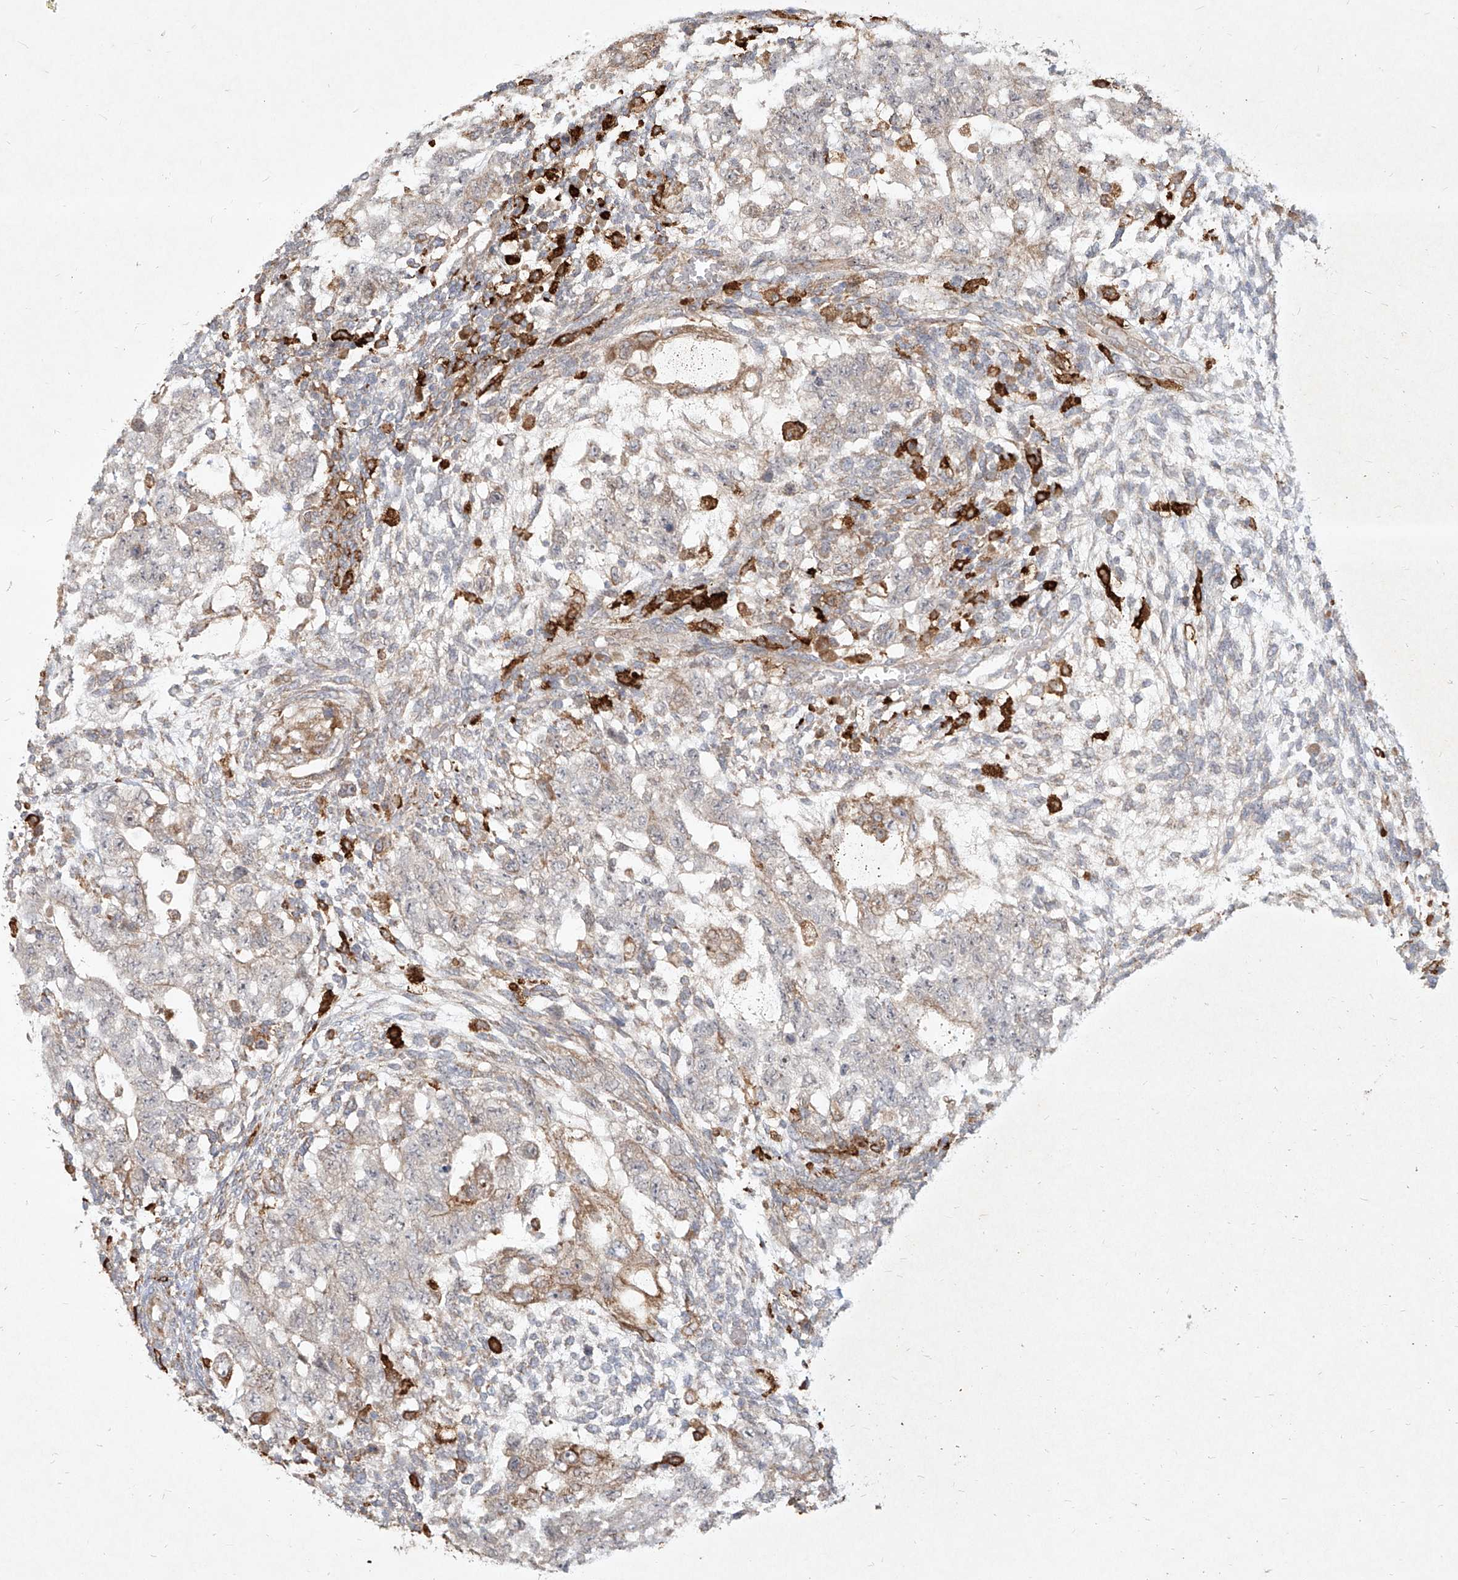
{"staining": {"intensity": "negative", "quantity": "none", "location": "none"}, "tissue": "testis cancer", "cell_type": "Tumor cells", "image_type": "cancer", "snomed": [{"axis": "morphology", "description": "Normal tissue, NOS"}, {"axis": "morphology", "description": "Carcinoma, Embryonal, NOS"}, {"axis": "topography", "description": "Testis"}], "caption": "DAB (3,3'-diaminobenzidine) immunohistochemical staining of human testis cancer (embryonal carcinoma) shows no significant staining in tumor cells.", "gene": "CD209", "patient": {"sex": "male", "age": 36}}